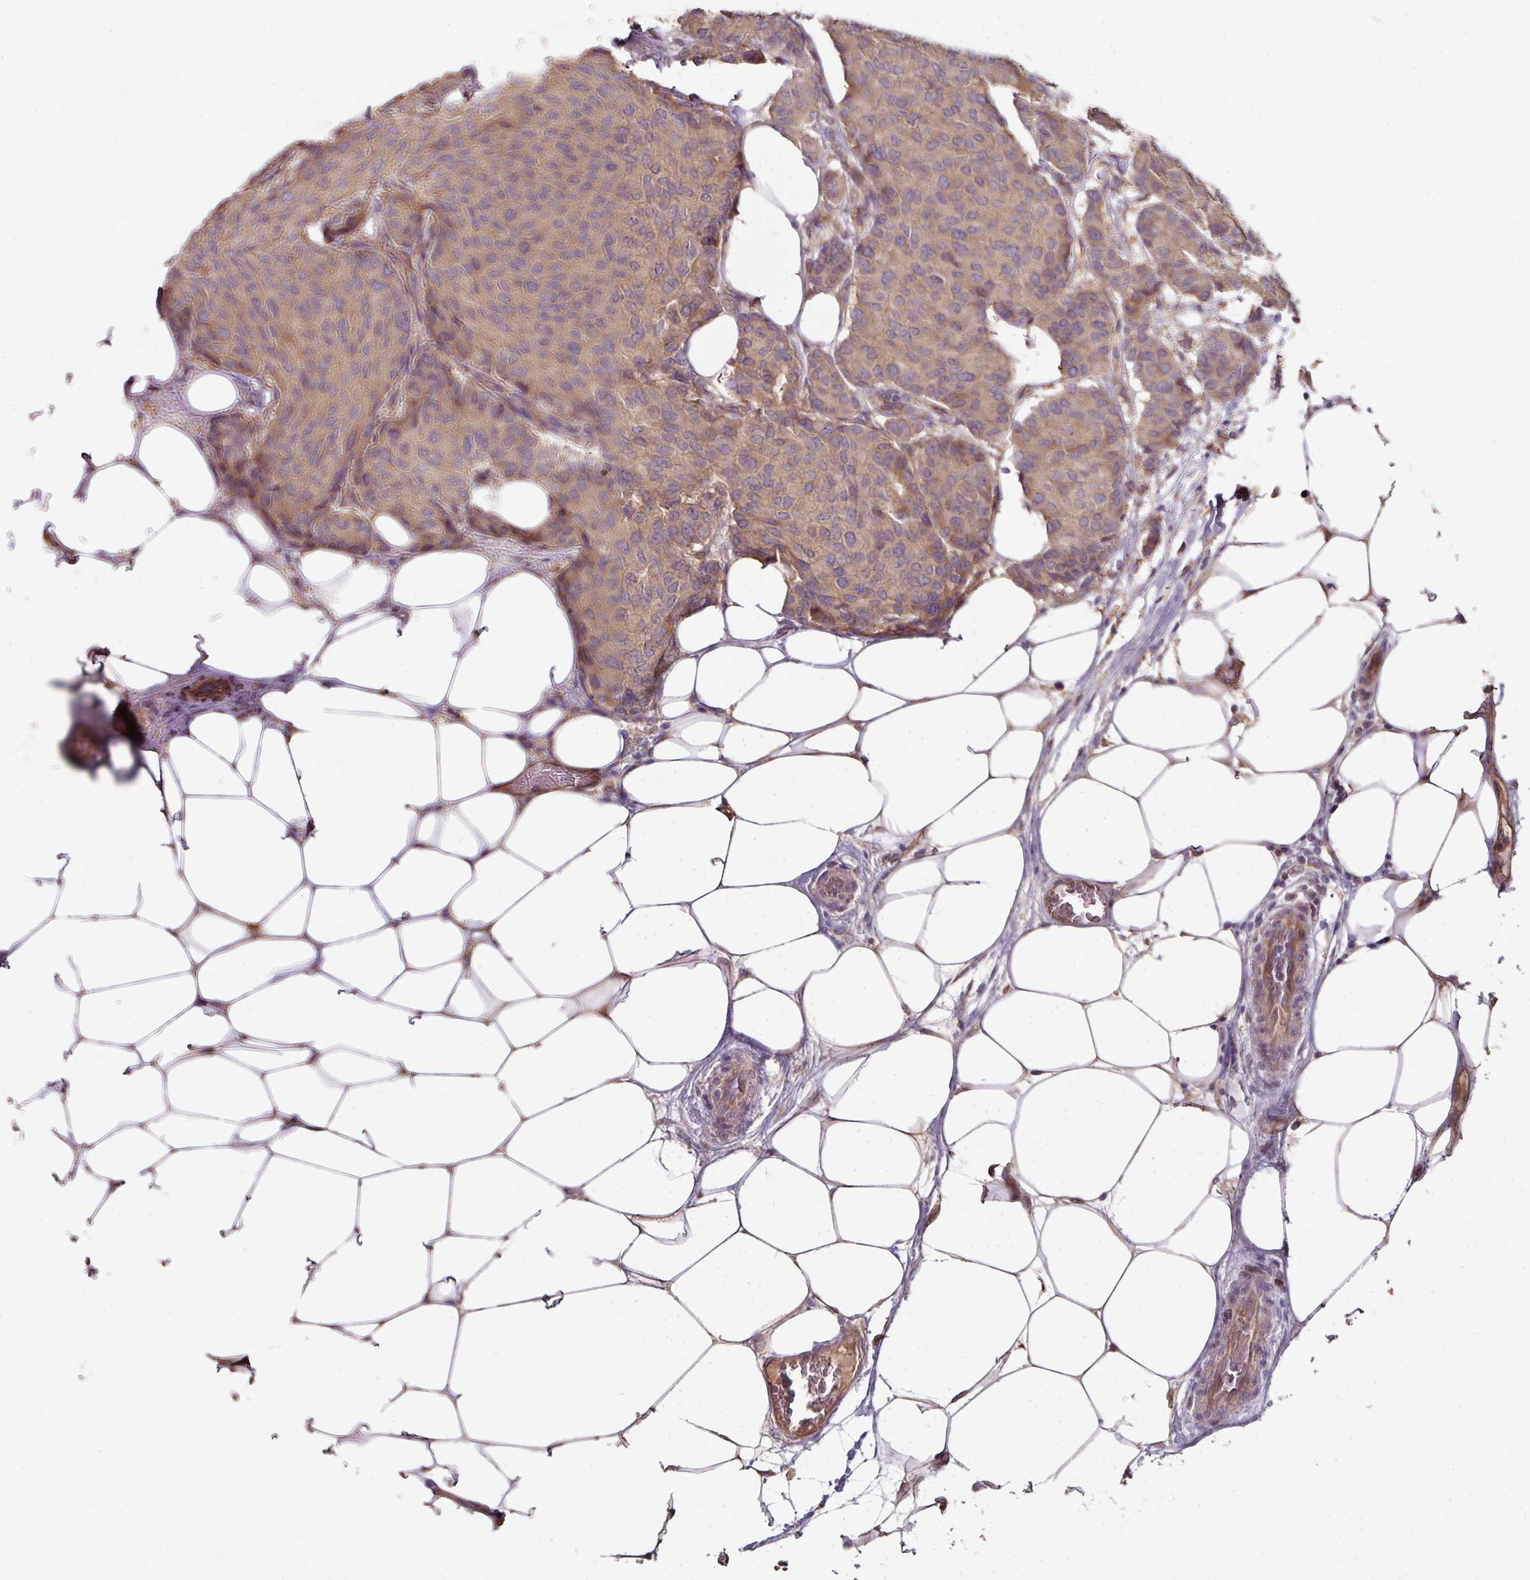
{"staining": {"intensity": "weak", "quantity": ">75%", "location": "cytoplasmic/membranous"}, "tissue": "breast cancer", "cell_type": "Tumor cells", "image_type": "cancer", "snomed": [{"axis": "morphology", "description": "Duct carcinoma"}, {"axis": "topography", "description": "Breast"}], "caption": "IHC staining of infiltrating ductal carcinoma (breast), which exhibits low levels of weak cytoplasmic/membranous staining in approximately >75% of tumor cells indicating weak cytoplasmic/membranous protein expression. The staining was performed using DAB (brown) for protein detection and nuclei were counterstained in hematoxylin (blue).", "gene": "C4orf48", "patient": {"sex": "female", "age": 75}}